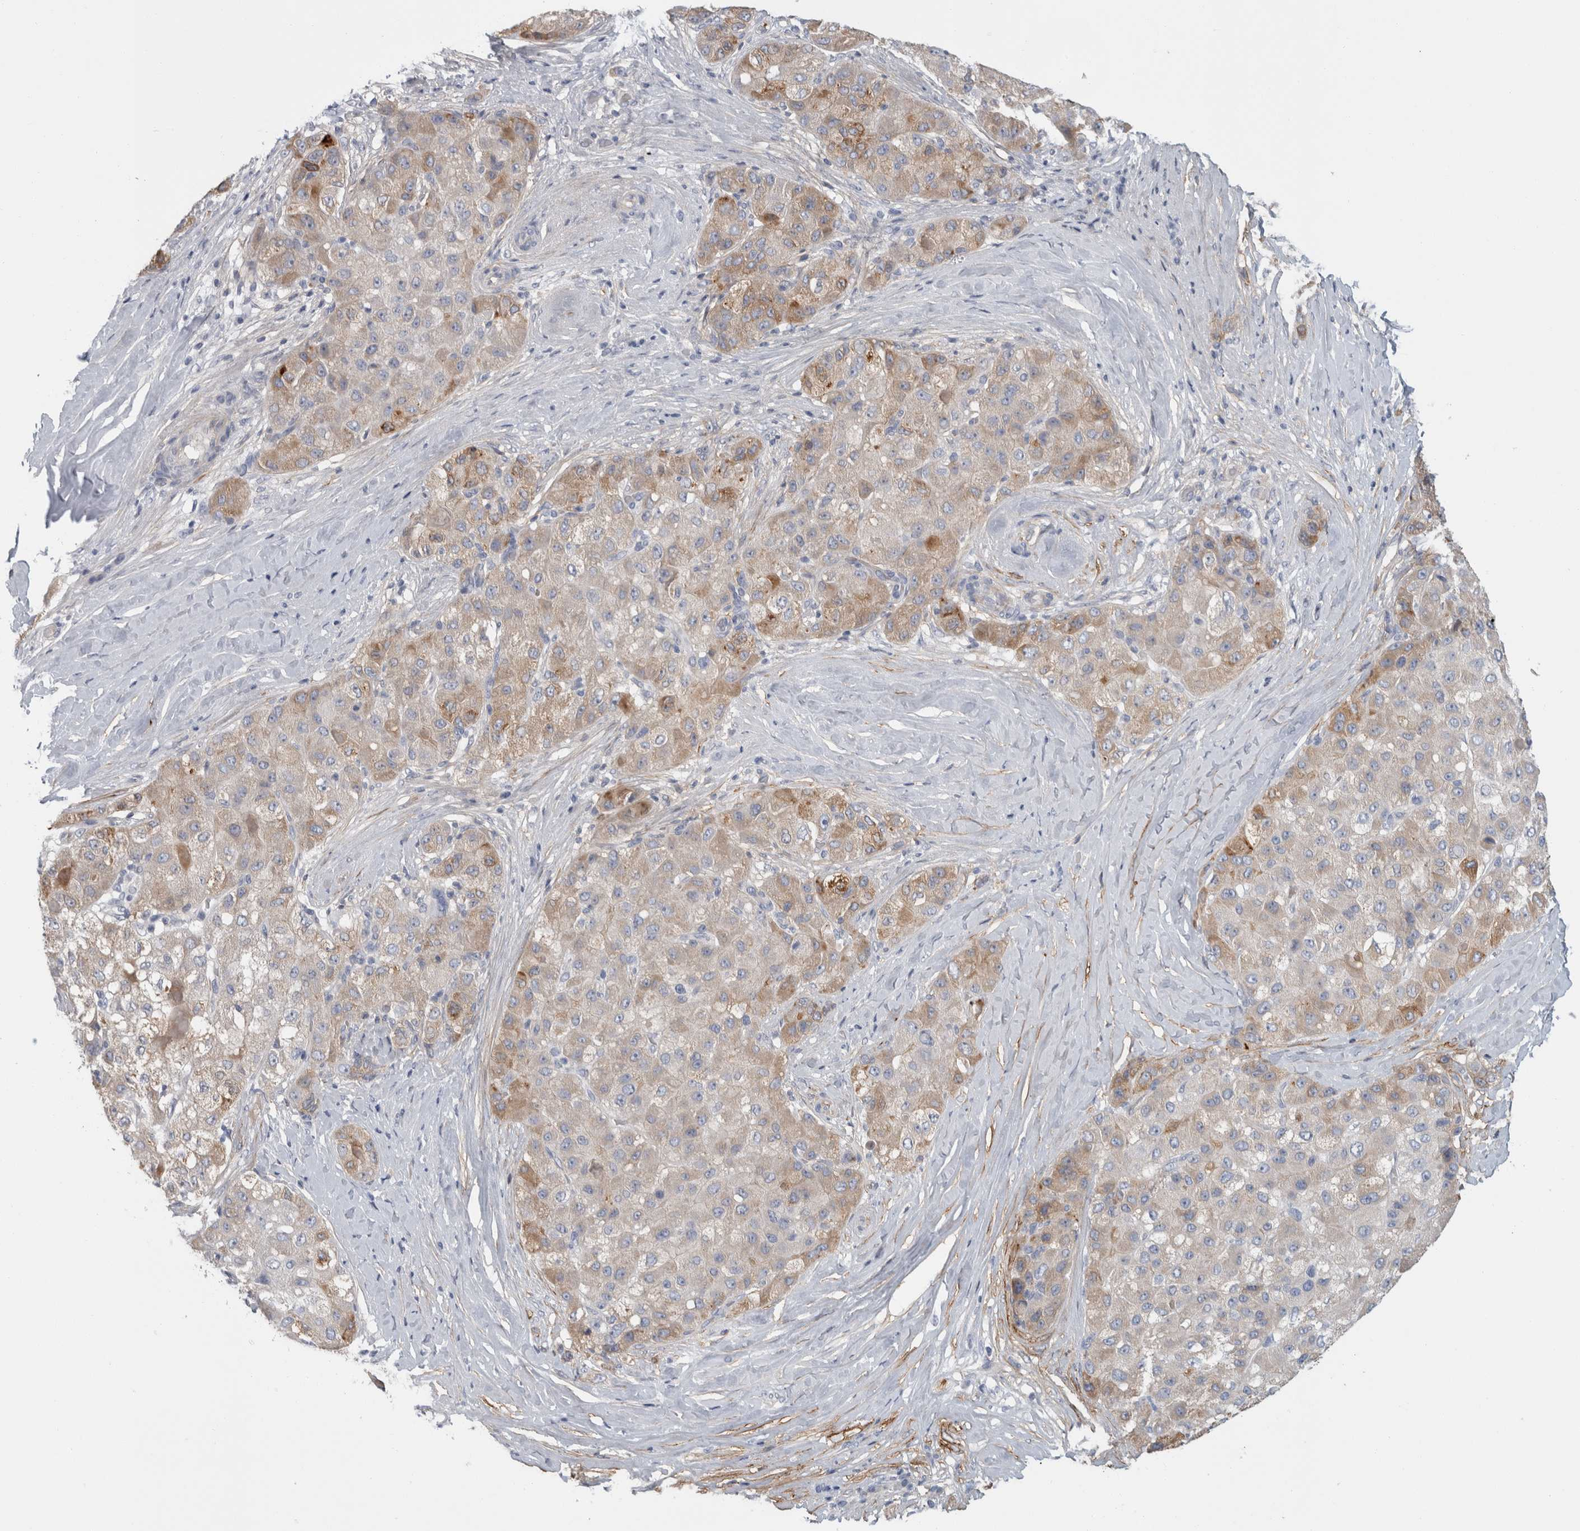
{"staining": {"intensity": "moderate", "quantity": "<25%", "location": "cytoplasmic/membranous"}, "tissue": "liver cancer", "cell_type": "Tumor cells", "image_type": "cancer", "snomed": [{"axis": "morphology", "description": "Carcinoma, Hepatocellular, NOS"}, {"axis": "topography", "description": "Liver"}], "caption": "Tumor cells reveal moderate cytoplasmic/membranous expression in about <25% of cells in liver cancer.", "gene": "CD55", "patient": {"sex": "male", "age": 80}}